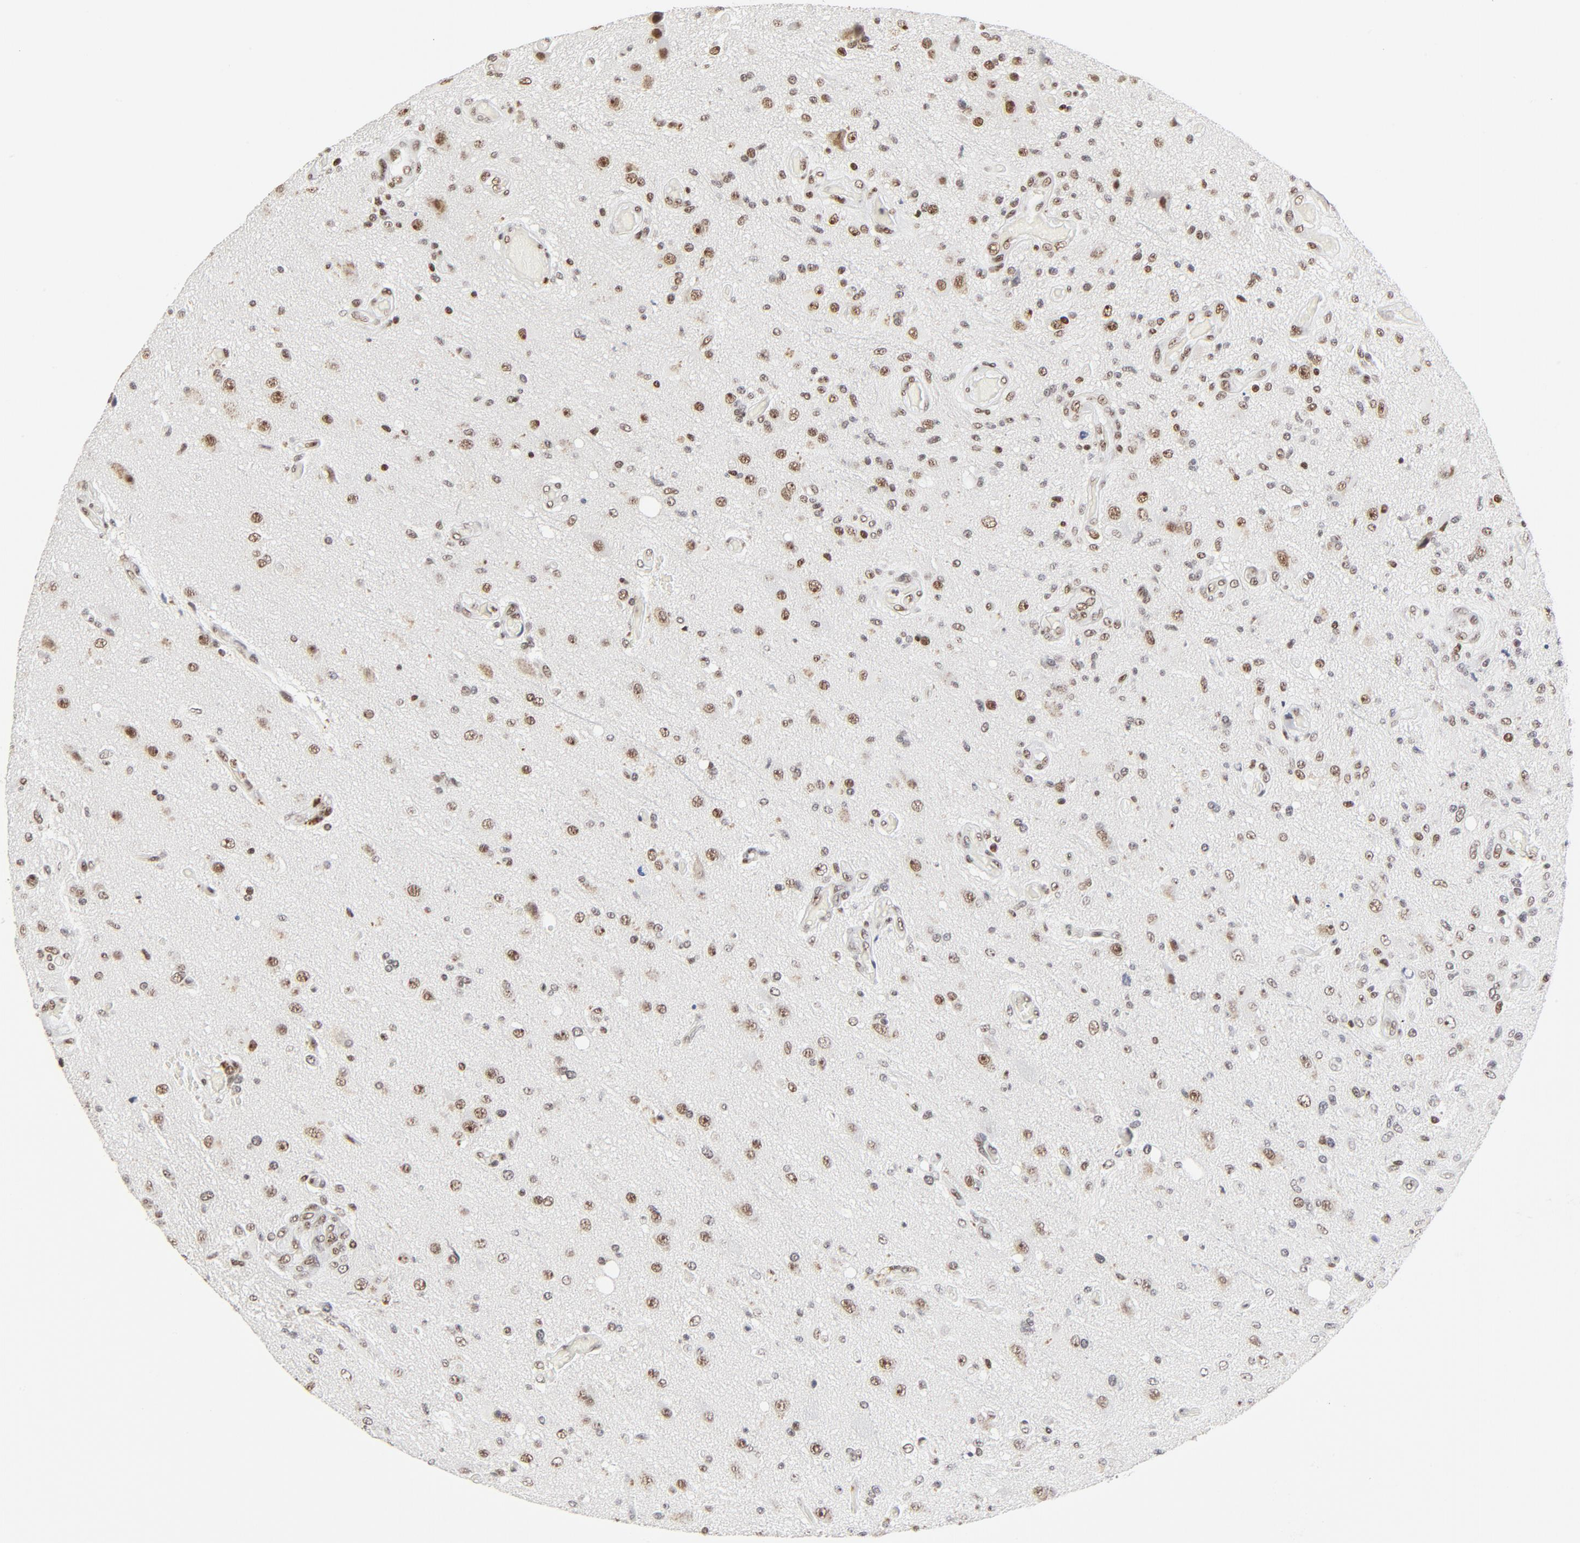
{"staining": {"intensity": "moderate", "quantity": ">75%", "location": "nuclear"}, "tissue": "glioma", "cell_type": "Tumor cells", "image_type": "cancer", "snomed": [{"axis": "morphology", "description": "Normal tissue, NOS"}, {"axis": "morphology", "description": "Glioma, malignant, High grade"}, {"axis": "topography", "description": "Cerebral cortex"}], "caption": "High-grade glioma (malignant) stained with a protein marker demonstrates moderate staining in tumor cells.", "gene": "GTF2H1", "patient": {"sex": "male", "age": 77}}